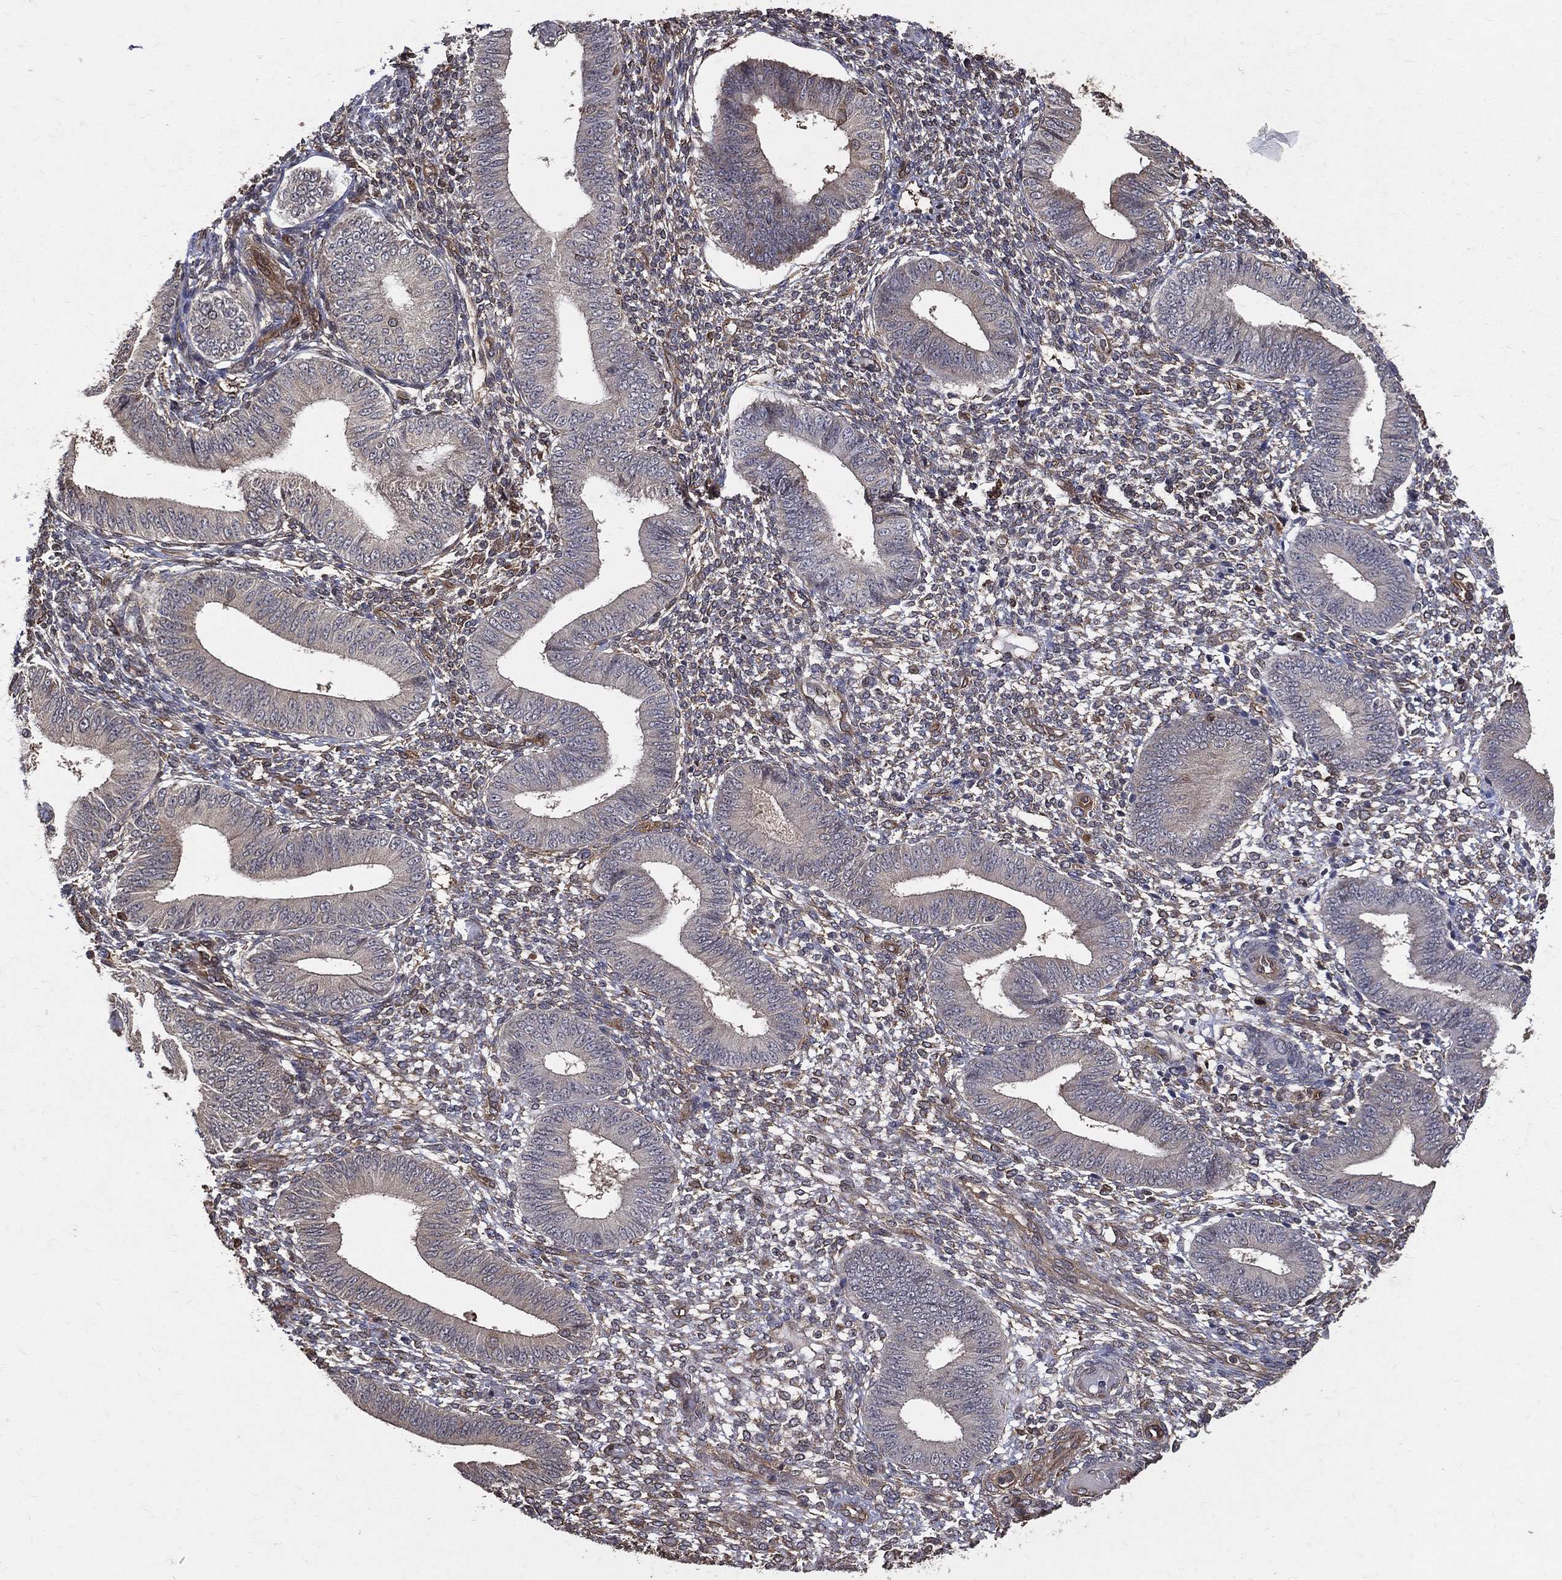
{"staining": {"intensity": "strong", "quantity": "25%-75%", "location": "cytoplasmic/membranous"}, "tissue": "endometrium", "cell_type": "Cells in endometrial stroma", "image_type": "normal", "snomed": [{"axis": "morphology", "description": "Normal tissue, NOS"}, {"axis": "topography", "description": "Endometrium"}], "caption": "Protein staining of benign endometrium displays strong cytoplasmic/membranous expression in approximately 25%-75% of cells in endometrial stroma.", "gene": "DPYSL2", "patient": {"sex": "female", "age": 42}}